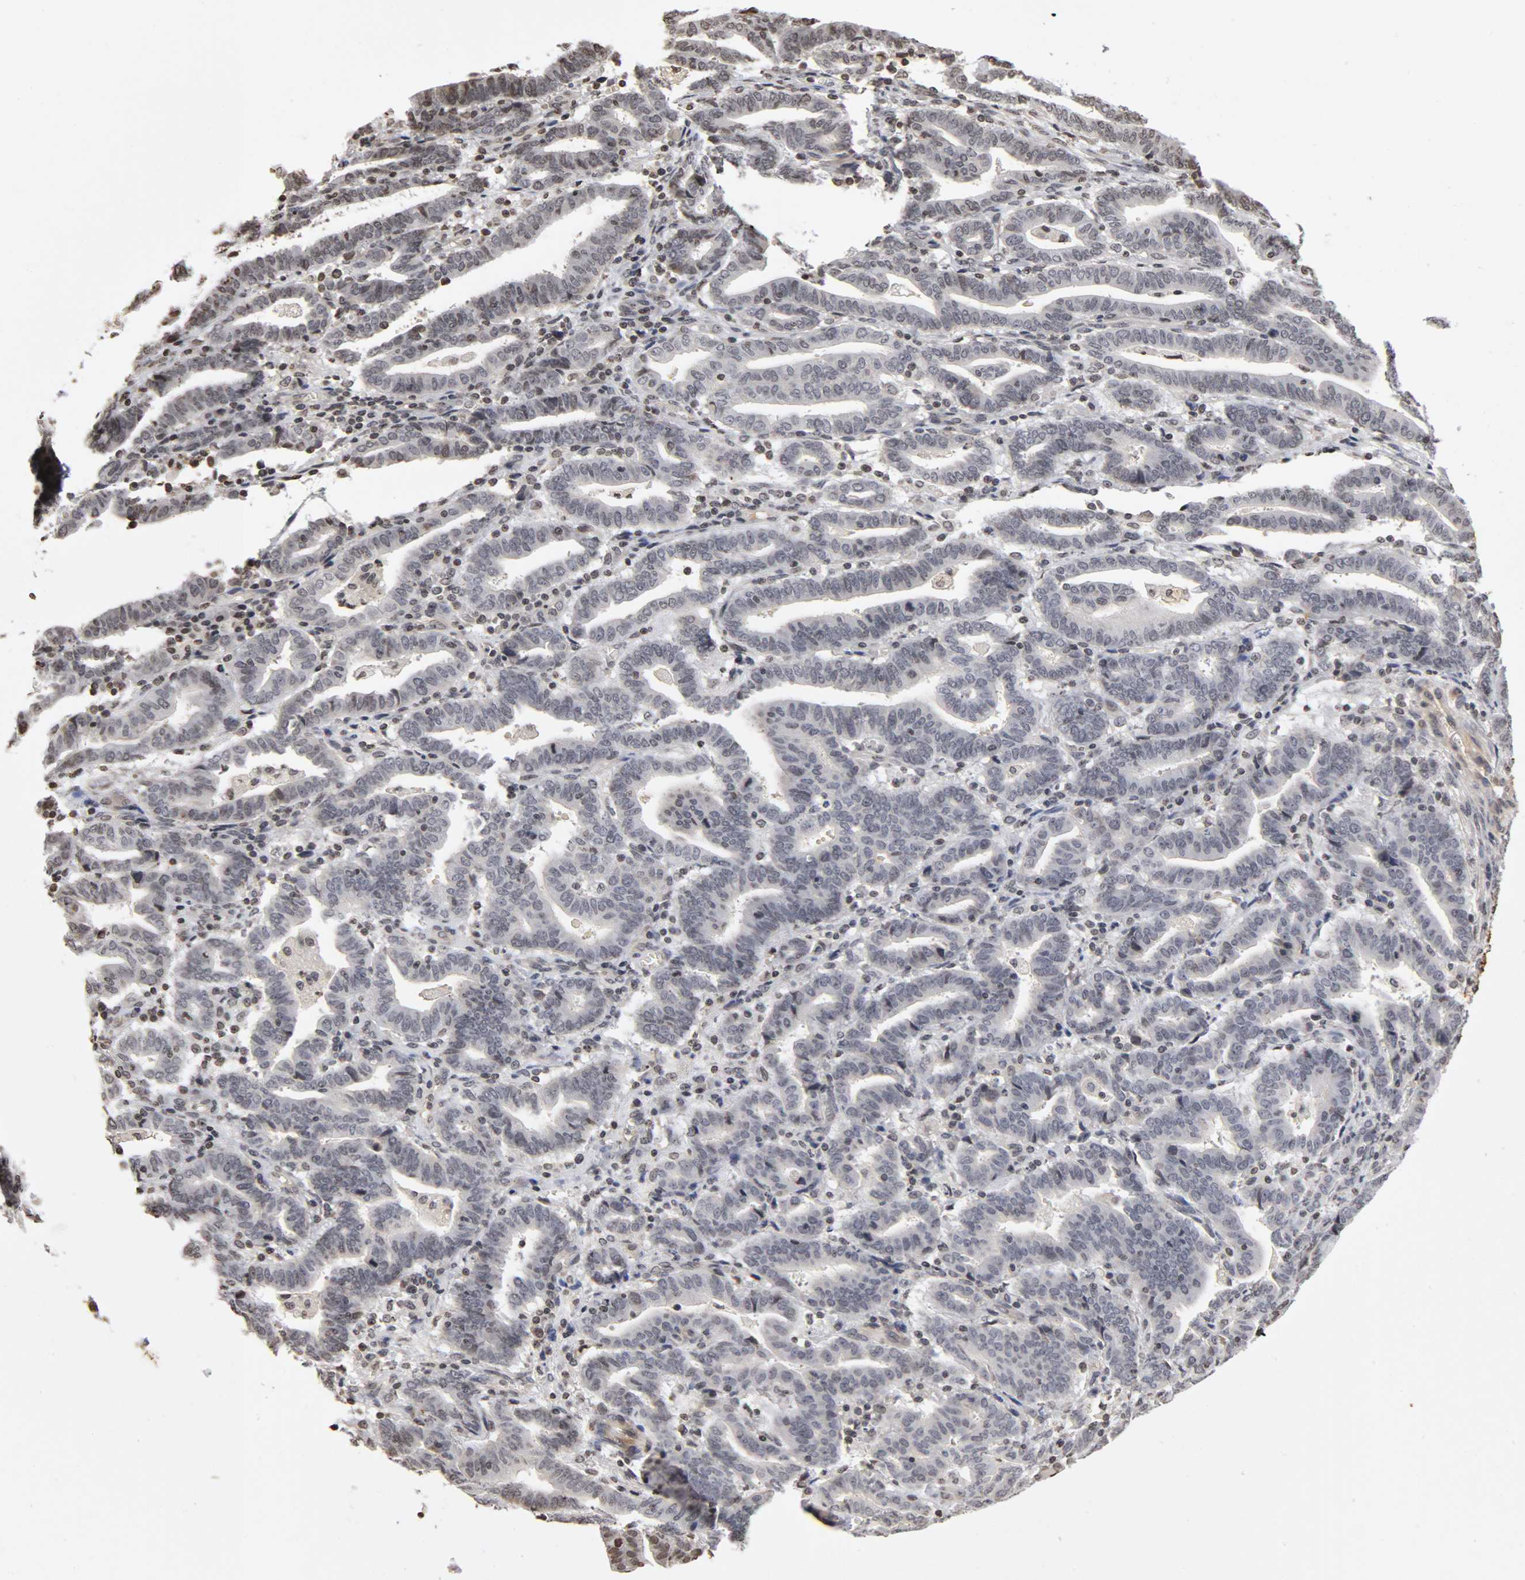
{"staining": {"intensity": "weak", "quantity": "<25%", "location": "nuclear"}, "tissue": "endometrial cancer", "cell_type": "Tumor cells", "image_type": "cancer", "snomed": [{"axis": "morphology", "description": "Adenocarcinoma, NOS"}, {"axis": "topography", "description": "Uterus"}], "caption": "Endometrial cancer stained for a protein using immunohistochemistry displays no staining tumor cells.", "gene": "ERCC2", "patient": {"sex": "female", "age": 83}}